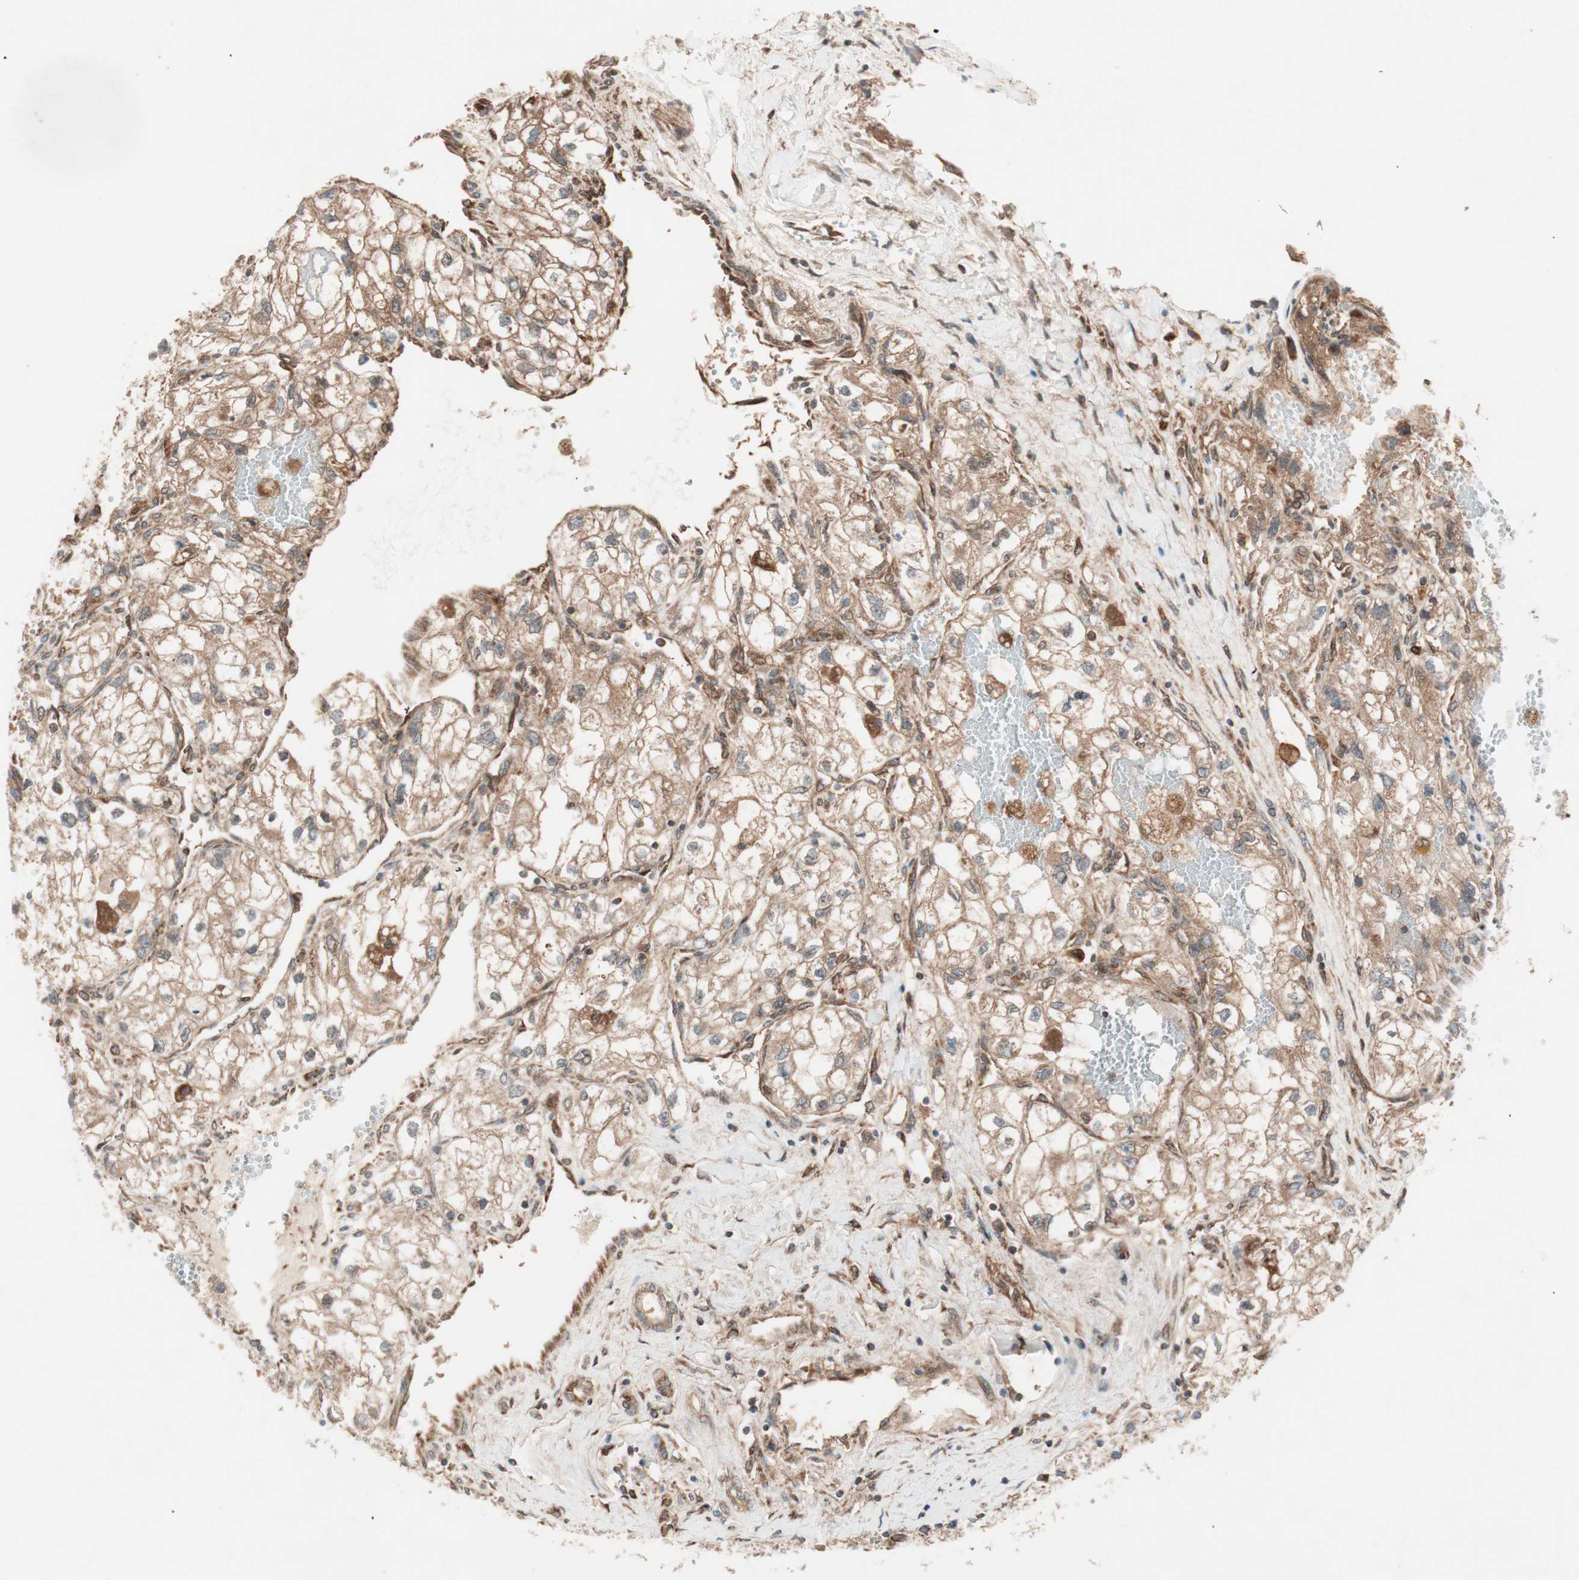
{"staining": {"intensity": "moderate", "quantity": ">75%", "location": "cytoplasmic/membranous"}, "tissue": "renal cancer", "cell_type": "Tumor cells", "image_type": "cancer", "snomed": [{"axis": "morphology", "description": "Adenocarcinoma, NOS"}, {"axis": "topography", "description": "Kidney"}], "caption": "Immunohistochemical staining of human adenocarcinoma (renal) exhibits moderate cytoplasmic/membranous protein positivity in about >75% of tumor cells.", "gene": "RAB5A", "patient": {"sex": "female", "age": 70}}